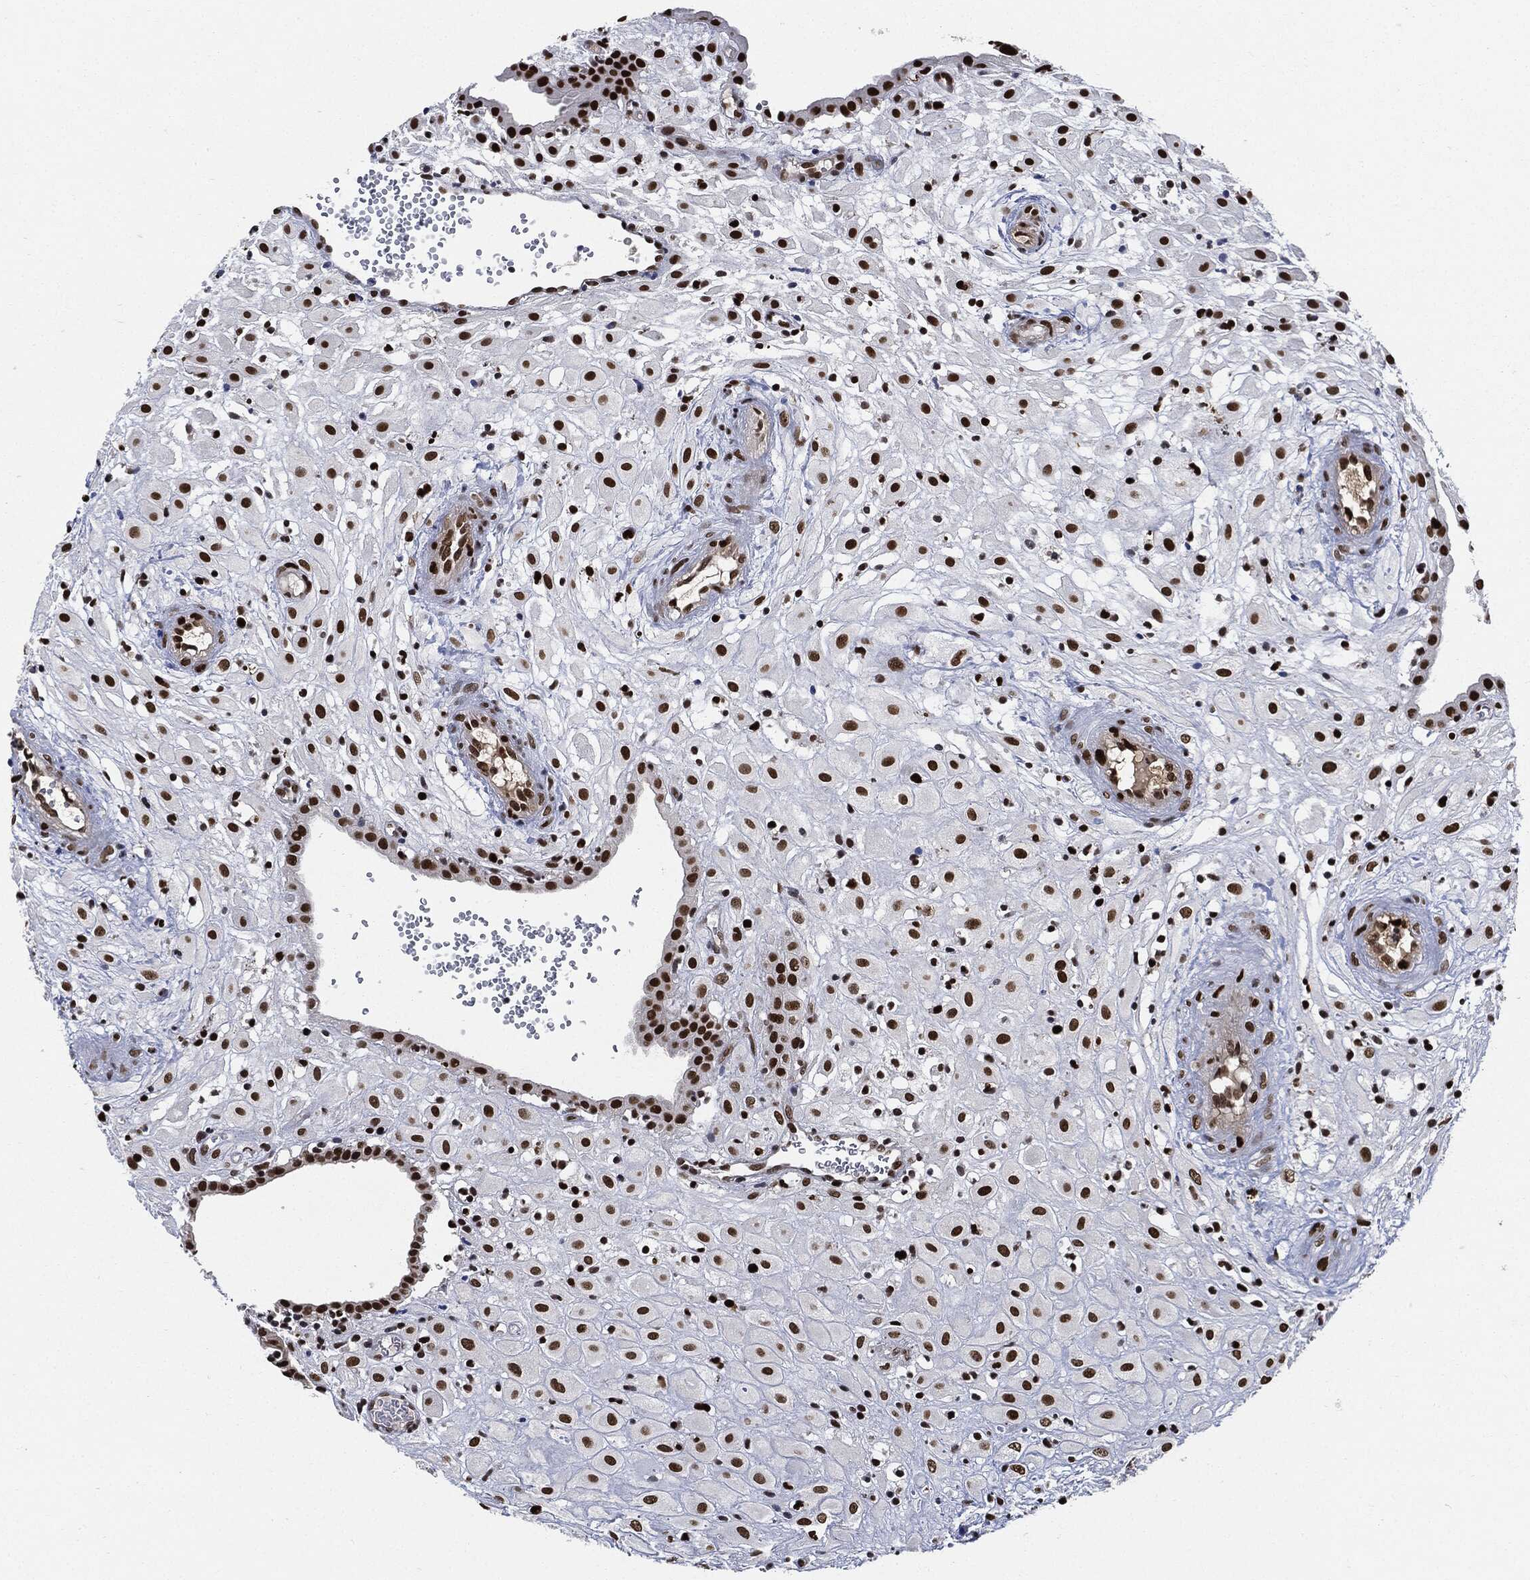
{"staining": {"intensity": "strong", "quantity": ">75%", "location": "nuclear"}, "tissue": "placenta", "cell_type": "Decidual cells", "image_type": "normal", "snomed": [{"axis": "morphology", "description": "Normal tissue, NOS"}, {"axis": "topography", "description": "Placenta"}], "caption": "Immunohistochemistry (IHC) of benign placenta shows high levels of strong nuclear expression in about >75% of decidual cells. (IHC, brightfield microscopy, high magnification).", "gene": "PCNA", "patient": {"sex": "female", "age": 24}}